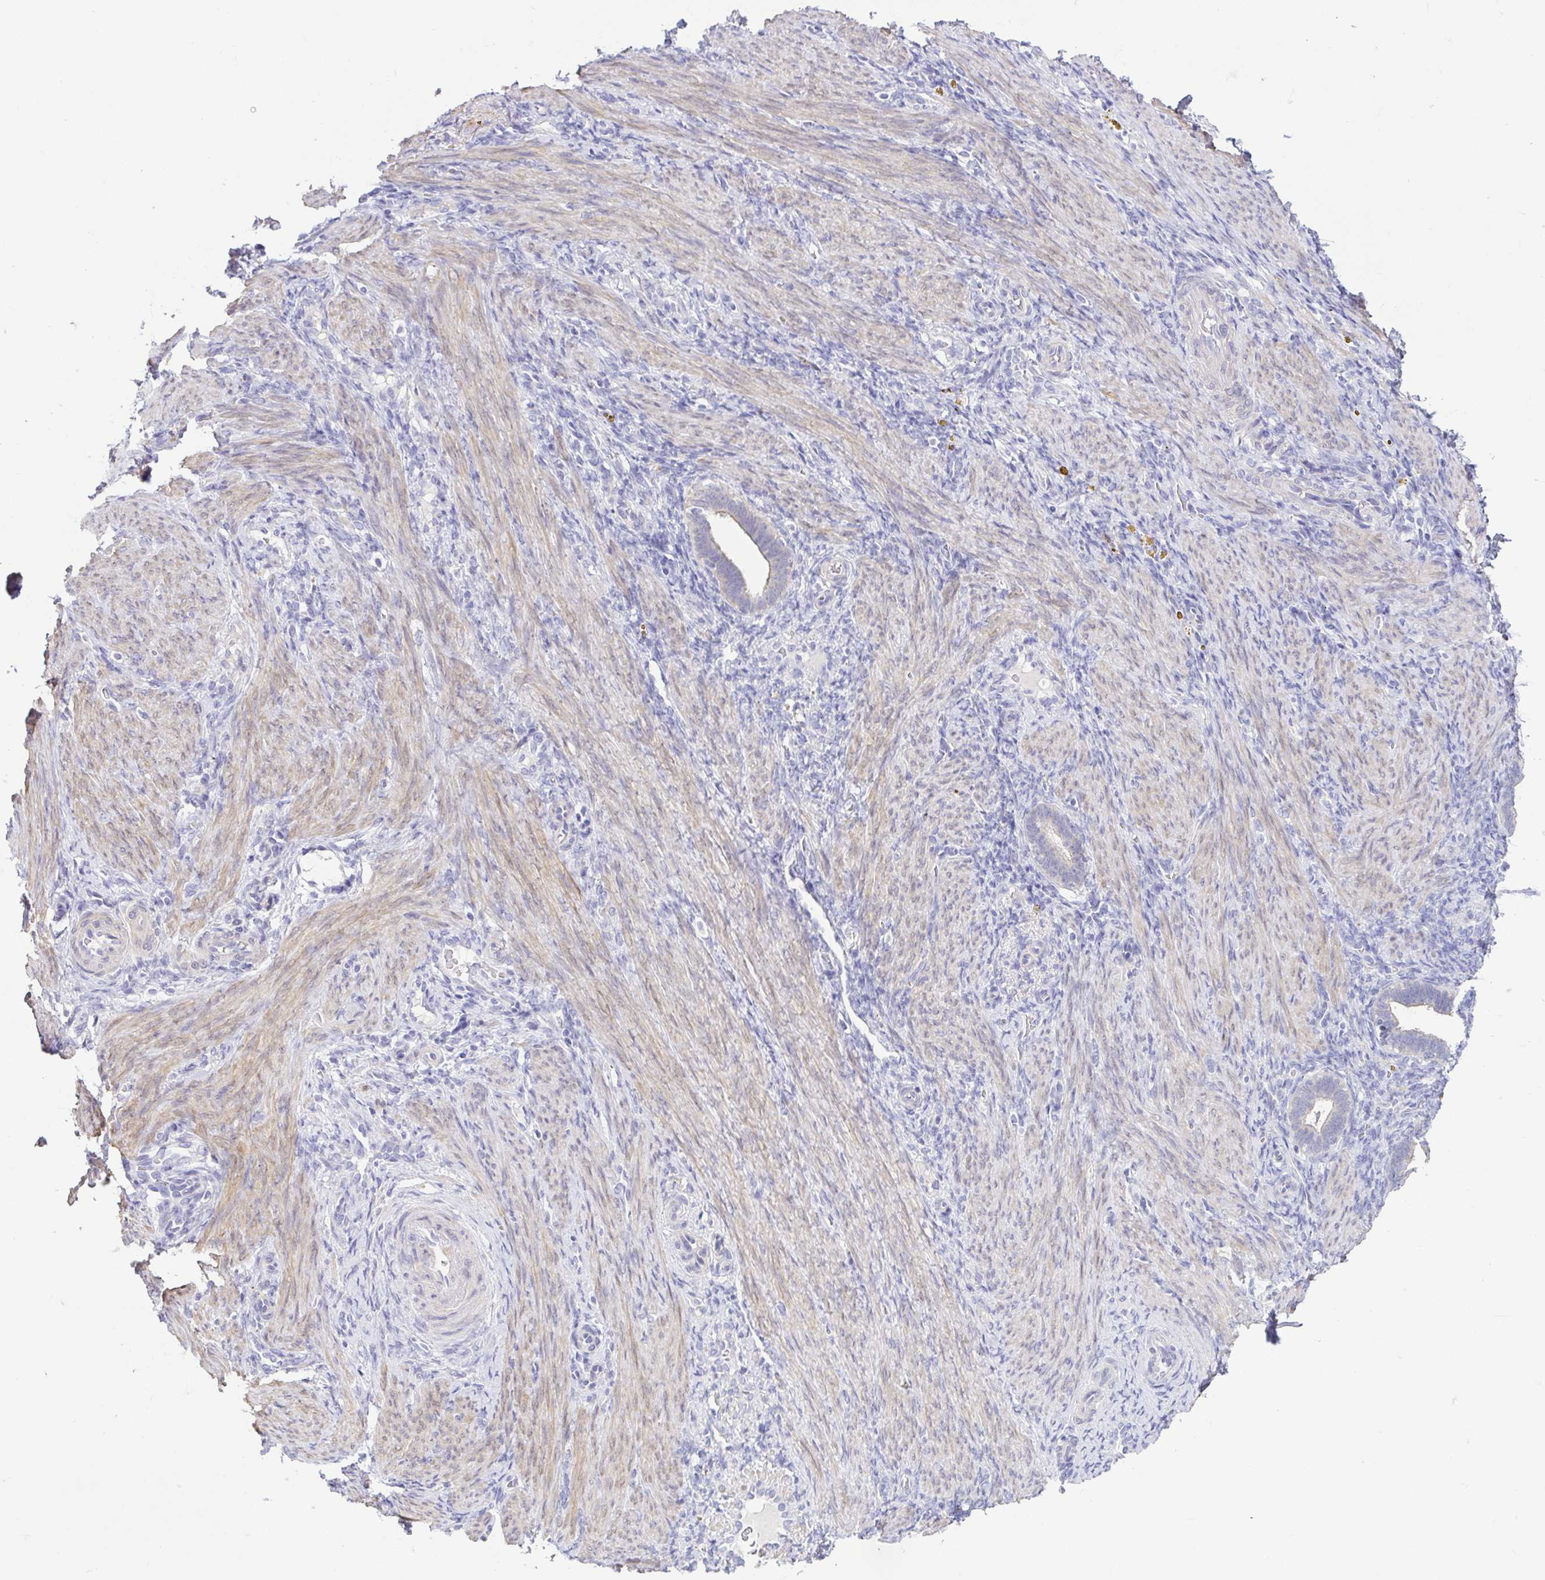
{"staining": {"intensity": "negative", "quantity": "none", "location": "none"}, "tissue": "endometrium", "cell_type": "Cells in endometrial stroma", "image_type": "normal", "snomed": [{"axis": "morphology", "description": "Normal tissue, NOS"}, {"axis": "topography", "description": "Endometrium"}], "caption": "DAB (3,3'-diaminobenzidine) immunohistochemical staining of normal endometrium demonstrates no significant expression in cells in endometrial stroma. The staining is performed using DAB (3,3'-diaminobenzidine) brown chromogen with nuclei counter-stained in using hematoxylin.", "gene": "FABP3", "patient": {"sex": "female", "age": 34}}